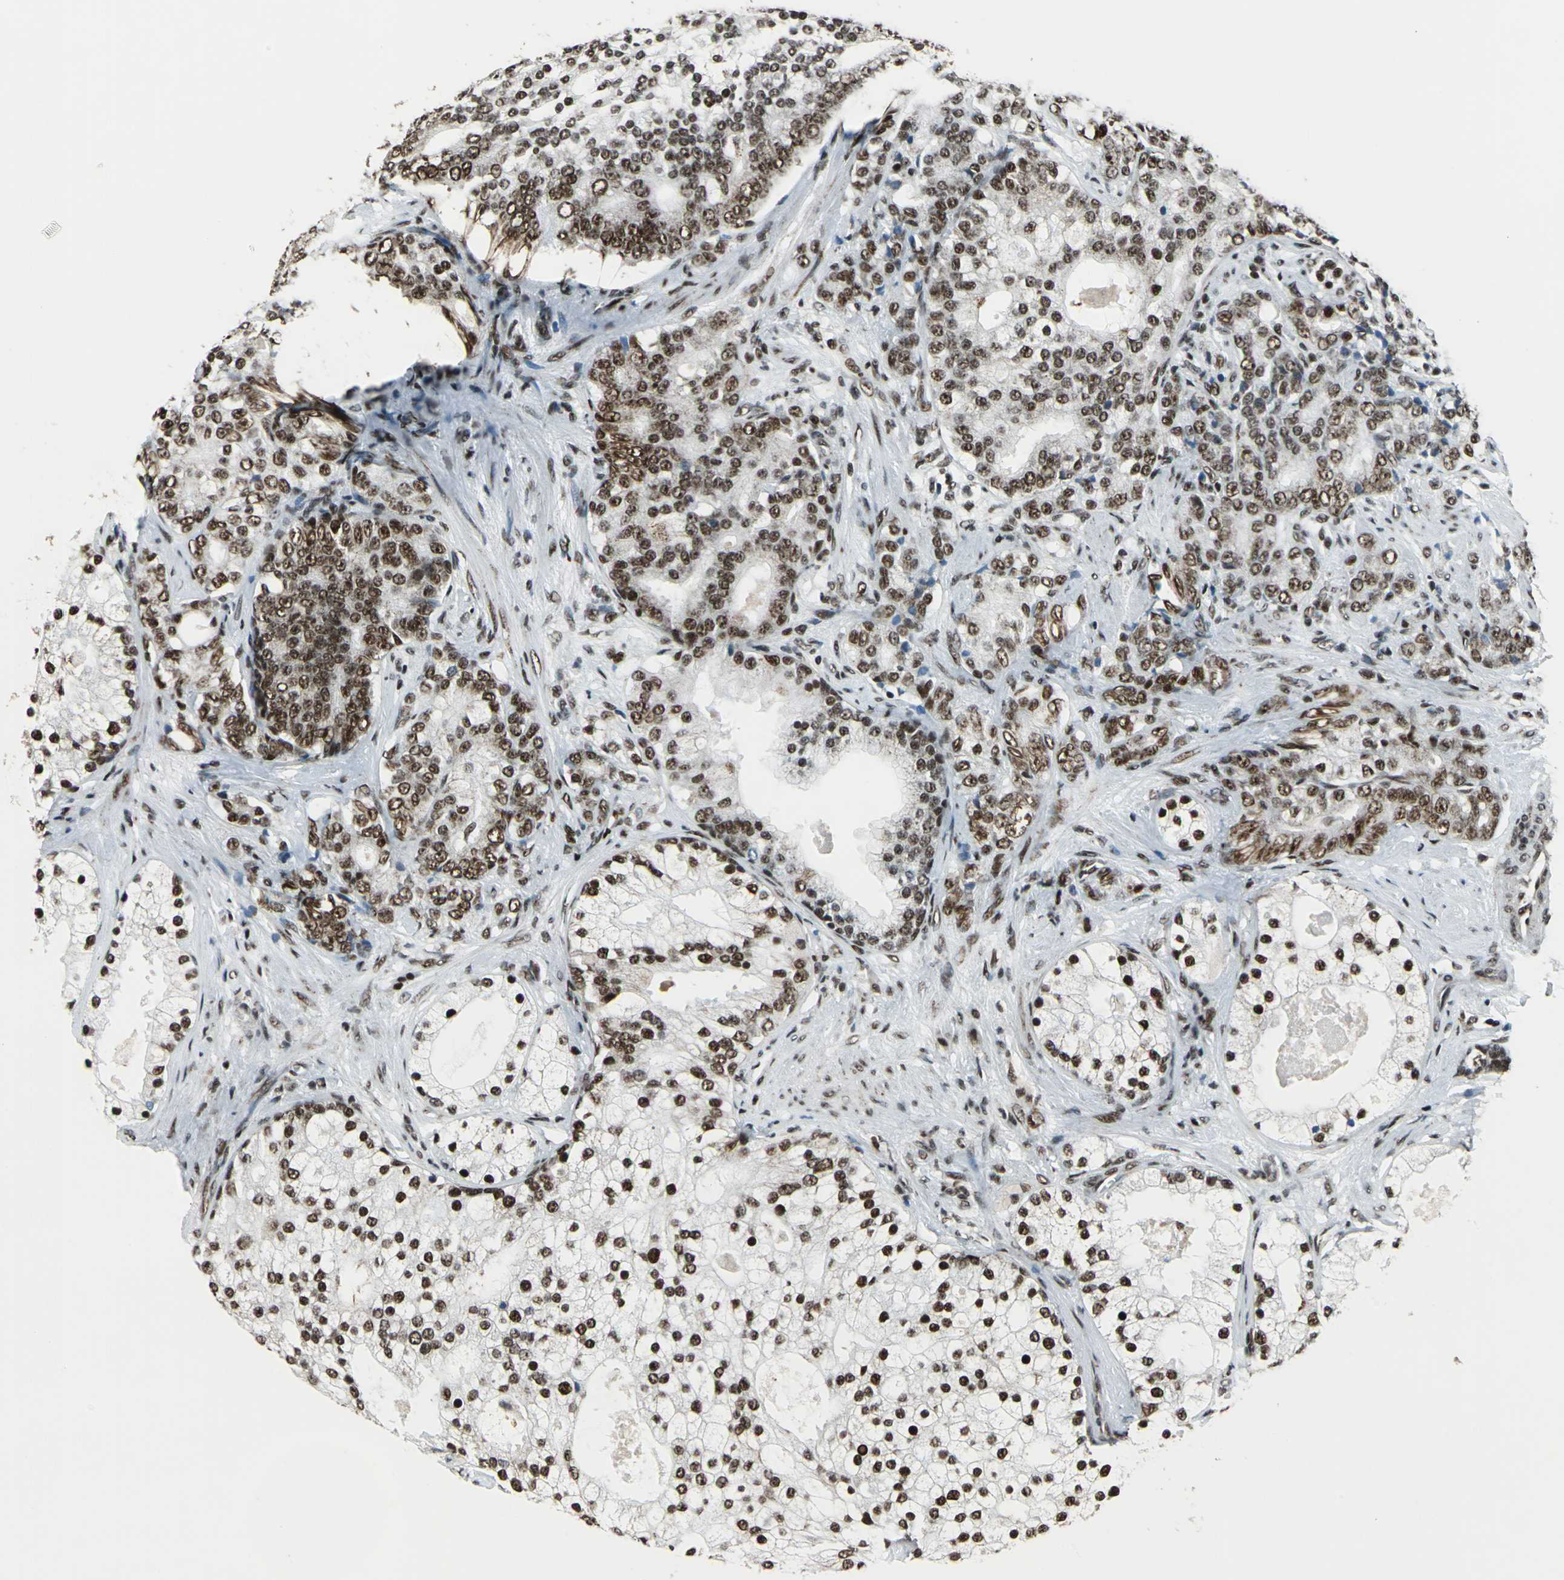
{"staining": {"intensity": "strong", "quantity": ">75%", "location": "nuclear"}, "tissue": "prostate cancer", "cell_type": "Tumor cells", "image_type": "cancer", "snomed": [{"axis": "morphology", "description": "Adenocarcinoma, Low grade"}, {"axis": "topography", "description": "Prostate"}], "caption": "About >75% of tumor cells in human low-grade adenocarcinoma (prostate) reveal strong nuclear protein expression as visualized by brown immunohistochemical staining.", "gene": "BCLAF1", "patient": {"sex": "male", "age": 58}}